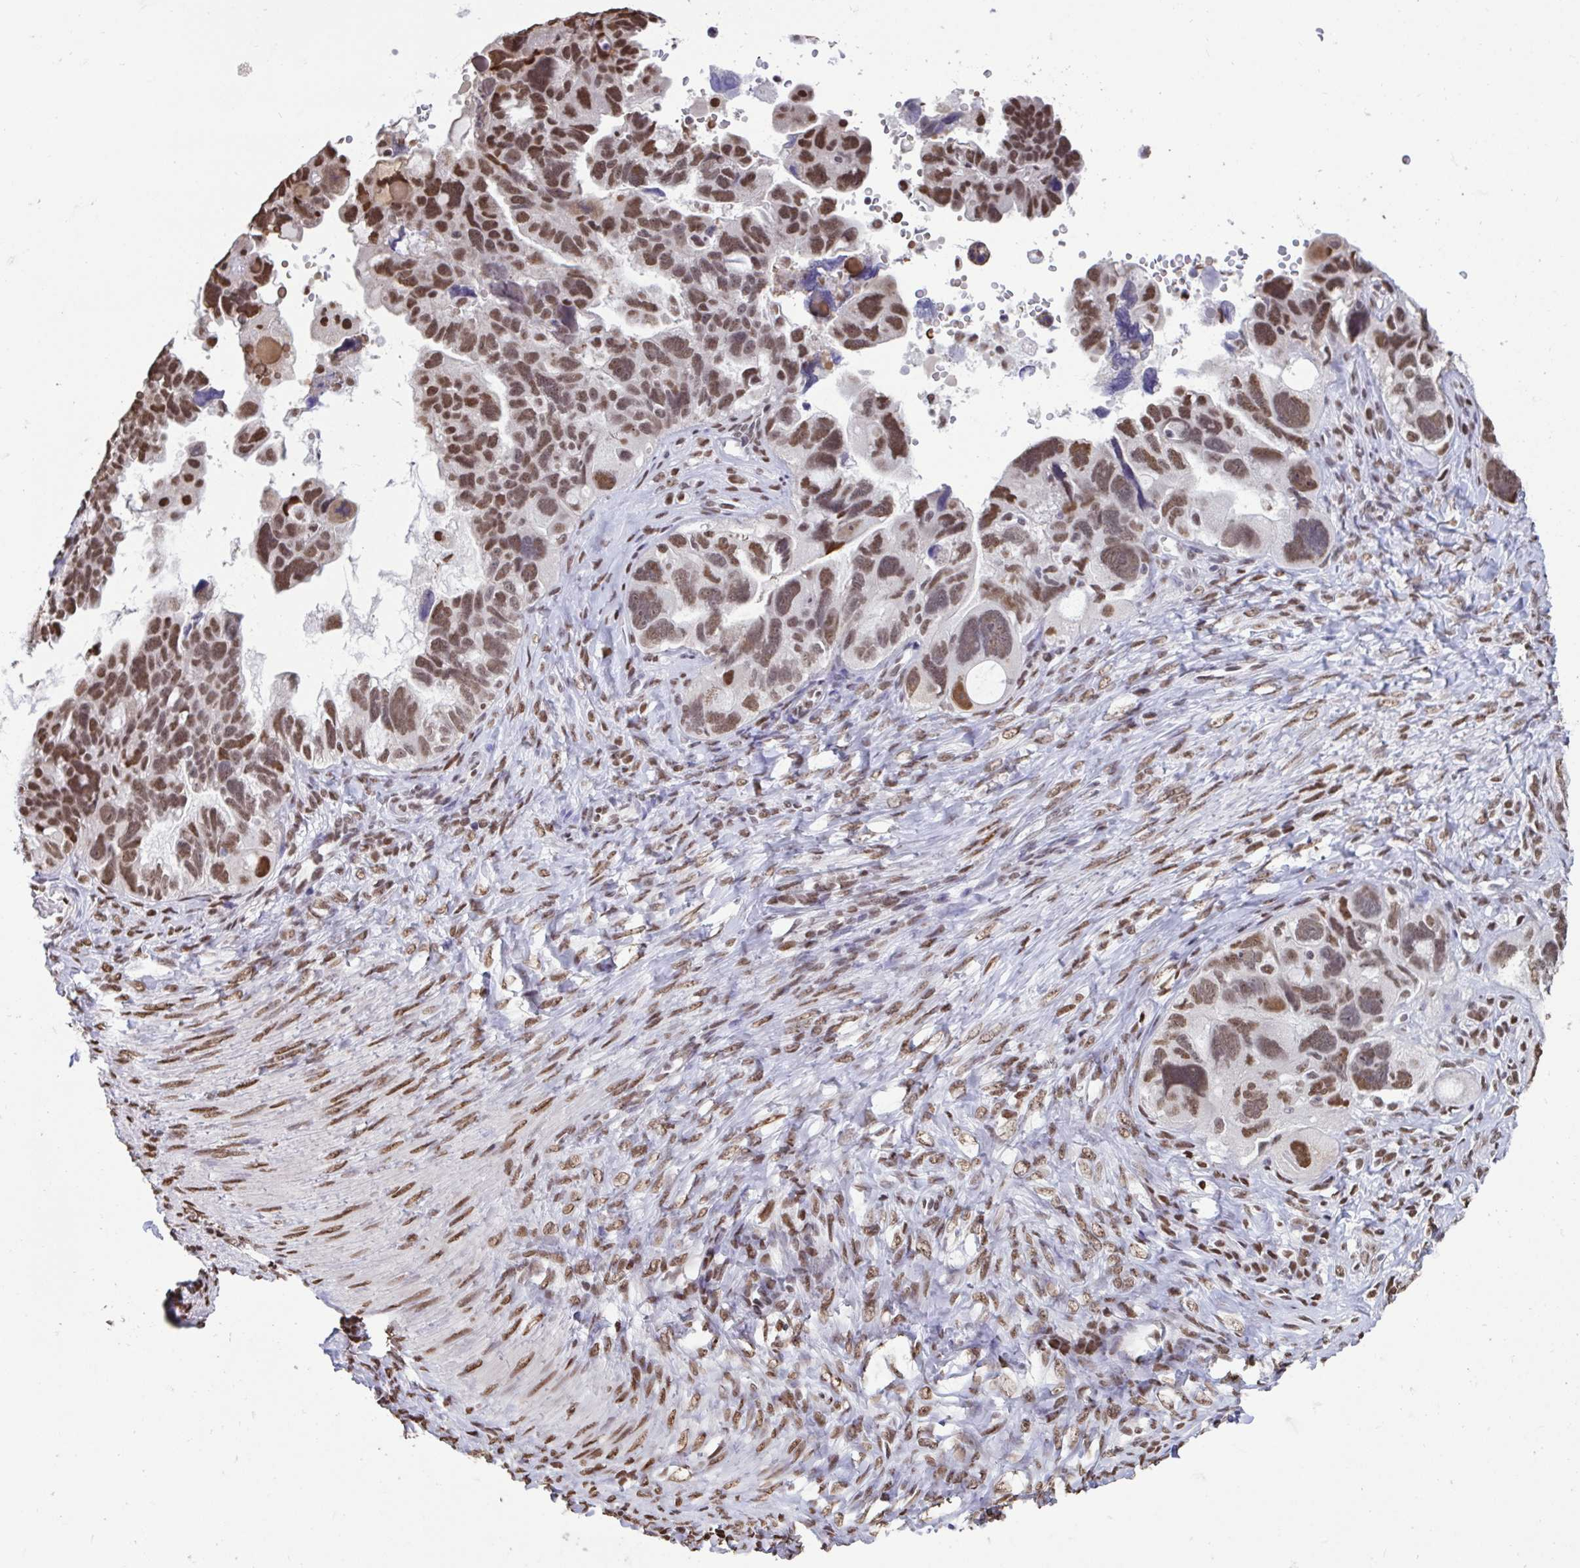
{"staining": {"intensity": "strong", "quantity": ">75%", "location": "nuclear"}, "tissue": "ovarian cancer", "cell_type": "Tumor cells", "image_type": "cancer", "snomed": [{"axis": "morphology", "description": "Cystadenocarcinoma, serous, NOS"}, {"axis": "topography", "description": "Ovary"}], "caption": "Serous cystadenocarcinoma (ovarian) tissue shows strong nuclear staining in approximately >75% of tumor cells, visualized by immunohistochemistry.", "gene": "HNRNPDL", "patient": {"sex": "female", "age": 60}}